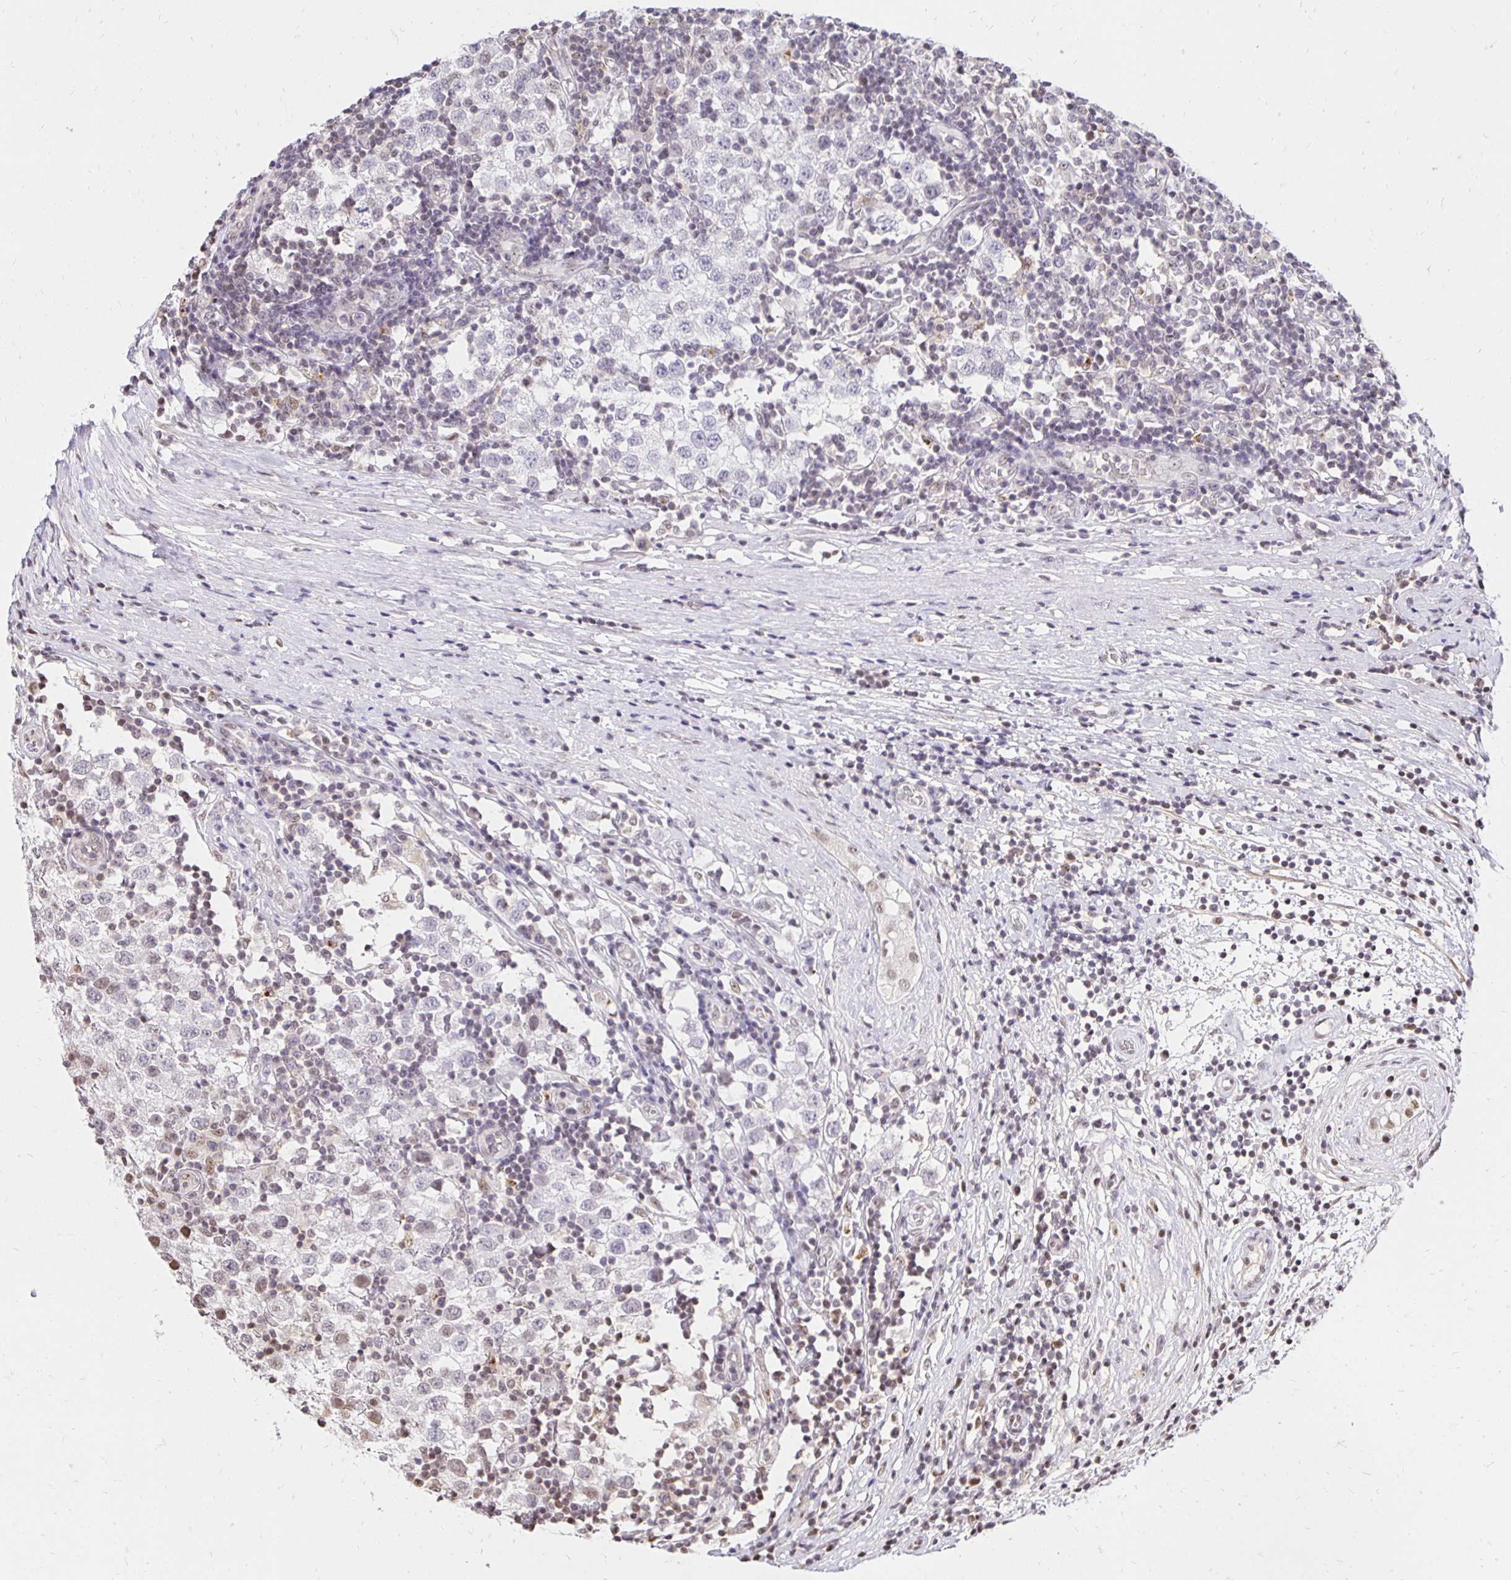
{"staining": {"intensity": "moderate", "quantity": "<25%", "location": "nuclear"}, "tissue": "testis cancer", "cell_type": "Tumor cells", "image_type": "cancer", "snomed": [{"axis": "morphology", "description": "Seminoma, NOS"}, {"axis": "topography", "description": "Testis"}], "caption": "Protein analysis of testis cancer (seminoma) tissue reveals moderate nuclear staining in about <25% of tumor cells. The staining was performed using DAB, with brown indicating positive protein expression. Nuclei are stained blue with hematoxylin.", "gene": "ZNF579", "patient": {"sex": "male", "age": 34}}